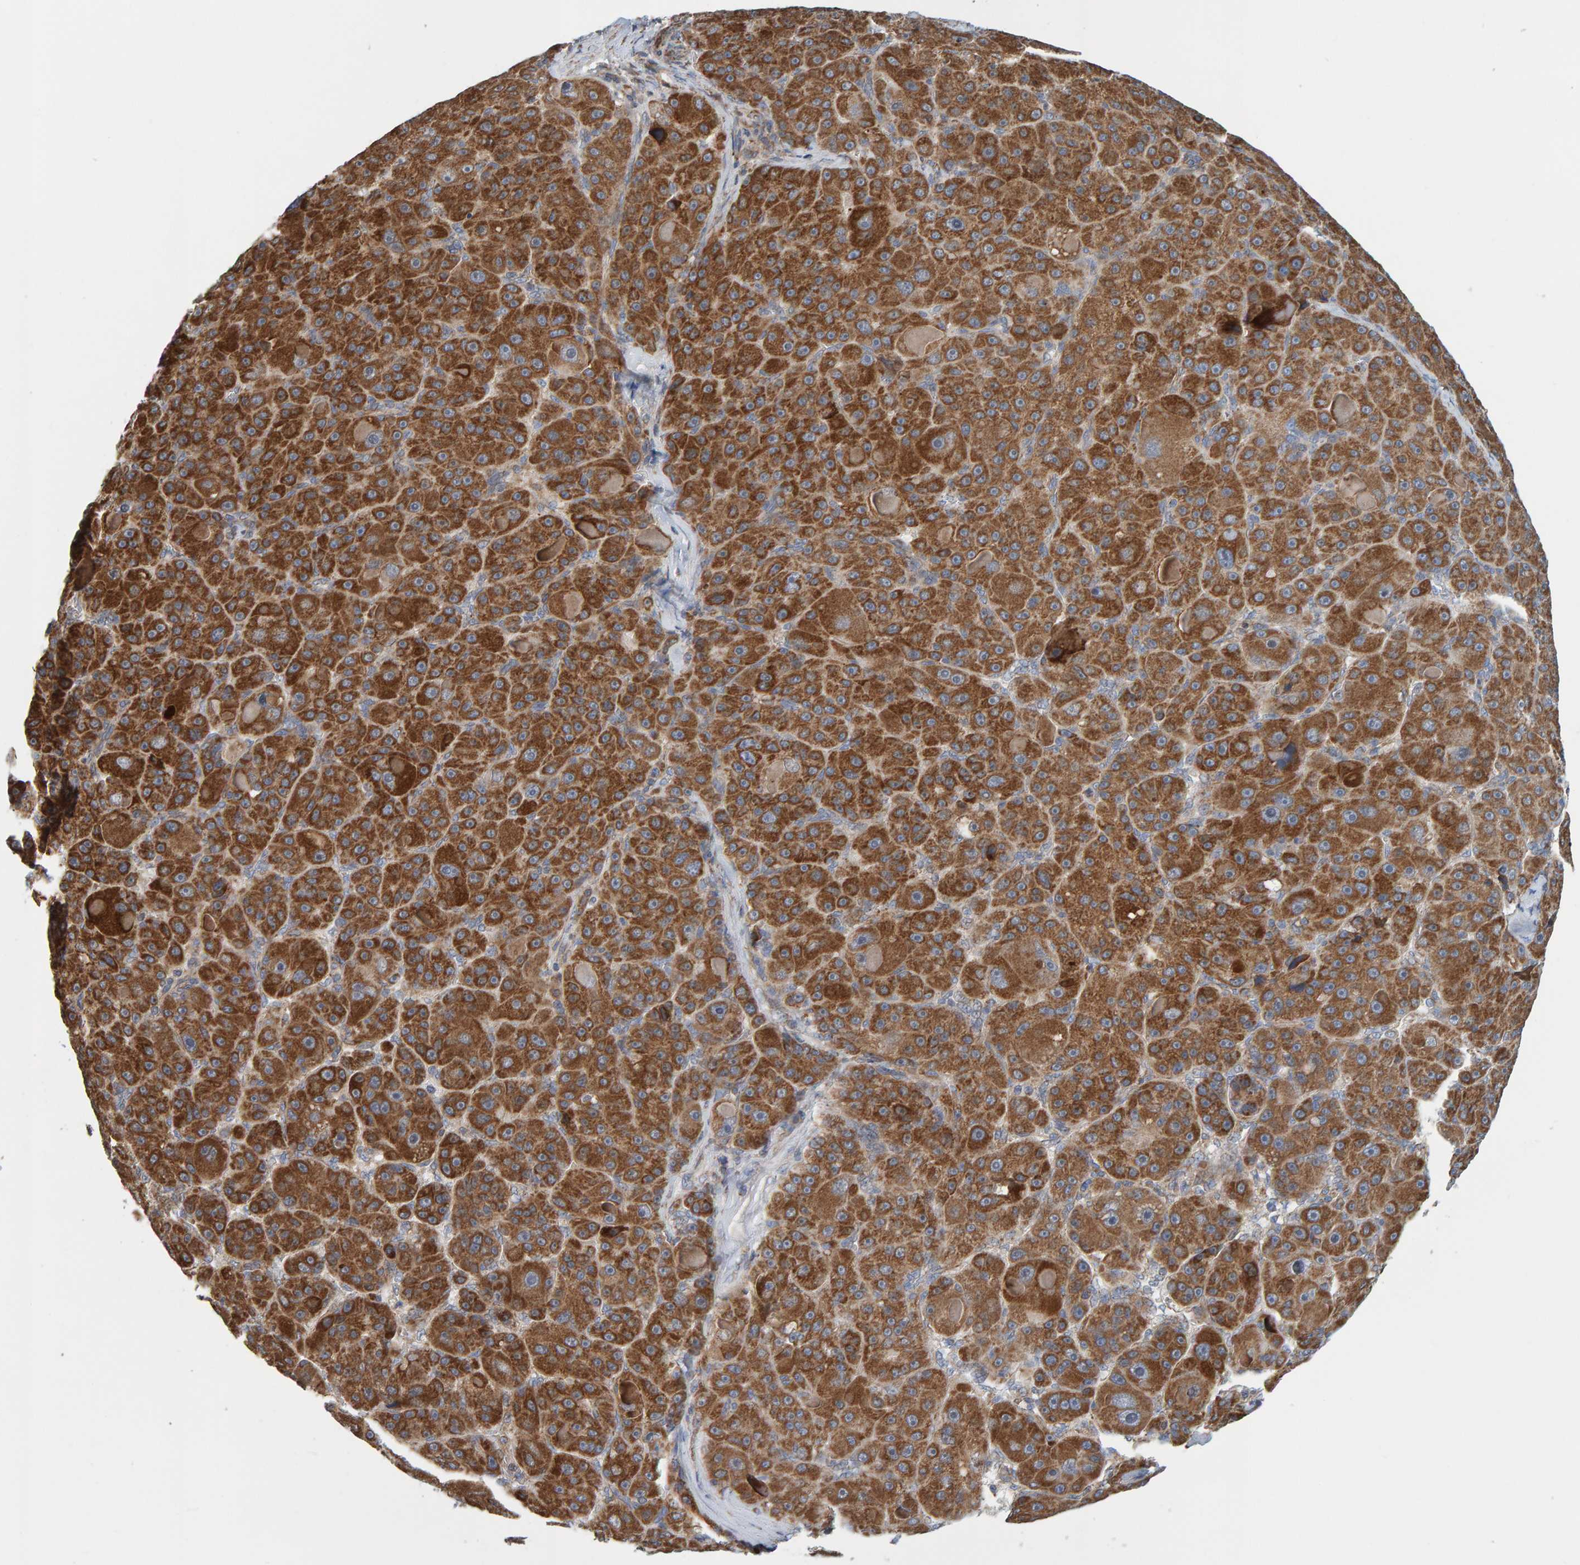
{"staining": {"intensity": "strong", "quantity": ">75%", "location": "cytoplasmic/membranous"}, "tissue": "liver cancer", "cell_type": "Tumor cells", "image_type": "cancer", "snomed": [{"axis": "morphology", "description": "Carcinoma, Hepatocellular, NOS"}, {"axis": "topography", "description": "Liver"}], "caption": "The immunohistochemical stain highlights strong cytoplasmic/membranous staining in tumor cells of liver hepatocellular carcinoma tissue. The staining is performed using DAB brown chromogen to label protein expression. The nuclei are counter-stained blue using hematoxylin.", "gene": "MRPL45", "patient": {"sex": "male", "age": 76}}